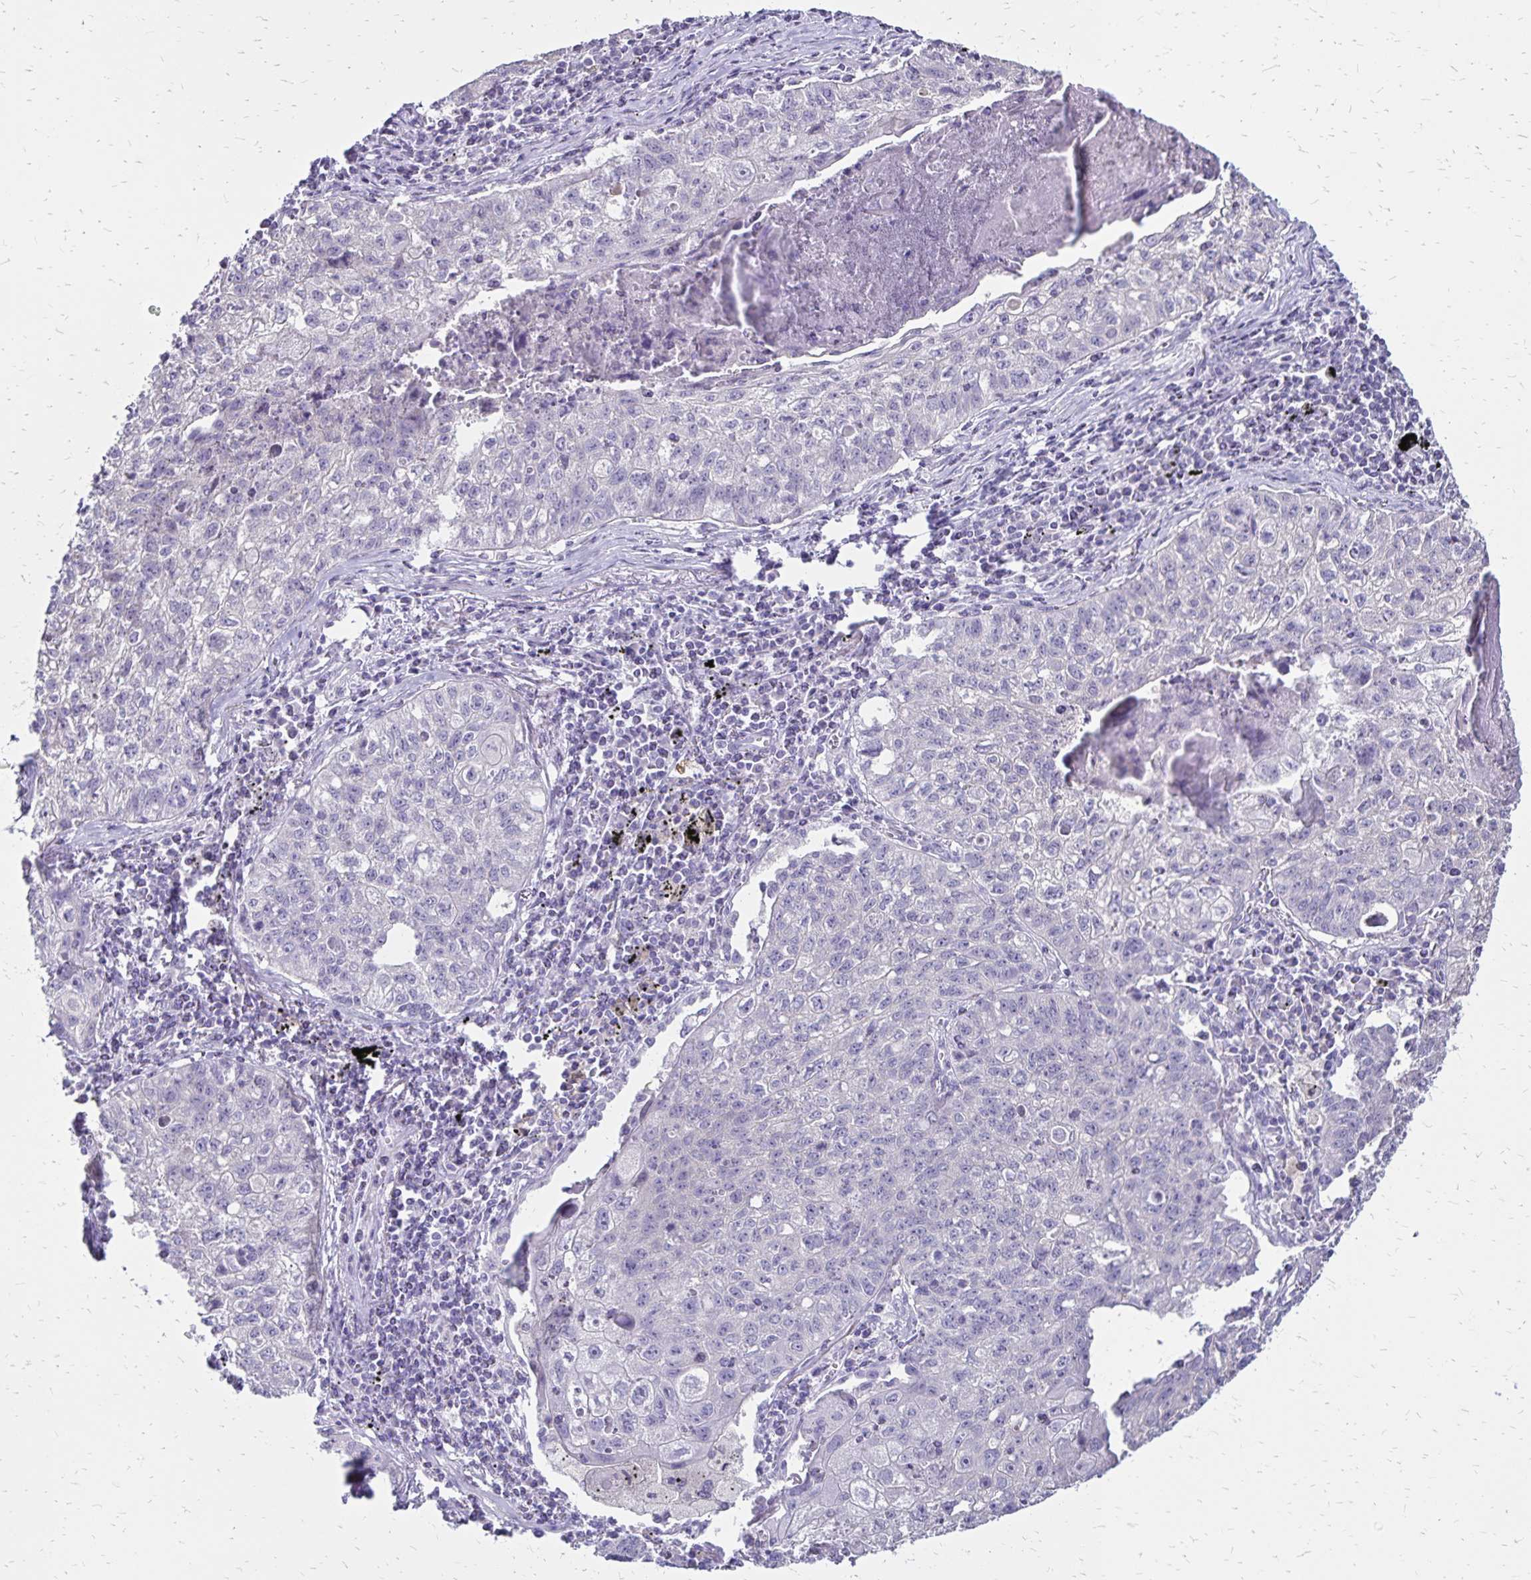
{"staining": {"intensity": "negative", "quantity": "none", "location": "none"}, "tissue": "lung cancer", "cell_type": "Tumor cells", "image_type": "cancer", "snomed": [{"axis": "morphology", "description": "Normal morphology"}, {"axis": "morphology", "description": "Aneuploidy"}, {"axis": "morphology", "description": "Squamous cell carcinoma, NOS"}, {"axis": "topography", "description": "Lymph node"}, {"axis": "topography", "description": "Lung"}], "caption": "A histopathology image of human squamous cell carcinoma (lung) is negative for staining in tumor cells.", "gene": "SH3GL3", "patient": {"sex": "female", "age": 76}}